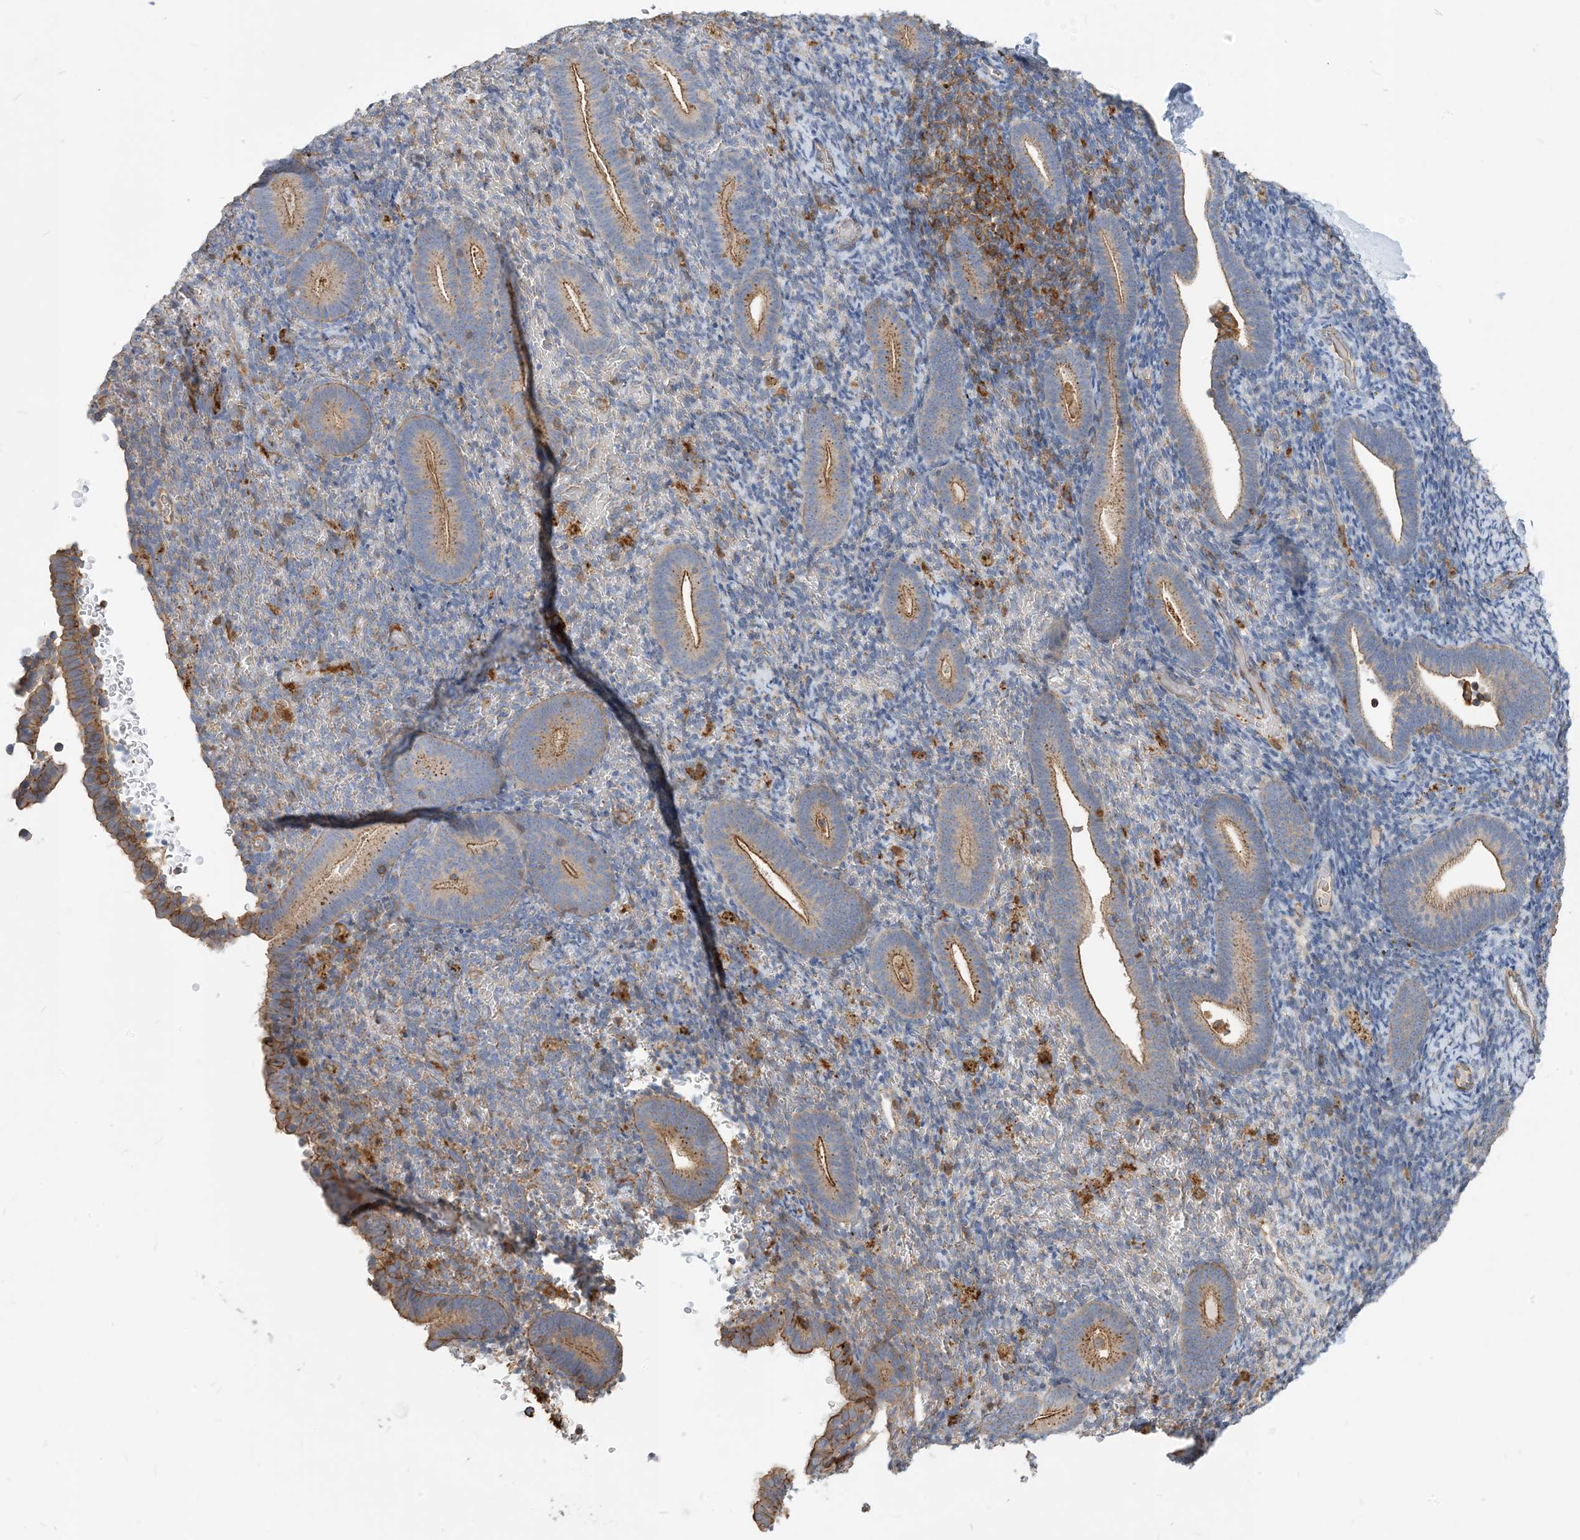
{"staining": {"intensity": "moderate", "quantity": "<25%", "location": "cytoplasmic/membranous"}, "tissue": "endometrium", "cell_type": "Cells in endometrial stroma", "image_type": "normal", "snomed": [{"axis": "morphology", "description": "Normal tissue, NOS"}, {"axis": "topography", "description": "Endometrium"}], "caption": "Immunohistochemistry staining of normal endometrium, which reveals low levels of moderate cytoplasmic/membranous expression in about <25% of cells in endometrial stroma indicating moderate cytoplasmic/membranous protein positivity. The staining was performed using DAB (brown) for protein detection and nuclei were counterstained in hematoxylin (blue).", "gene": "PARVG", "patient": {"sex": "female", "age": 51}}